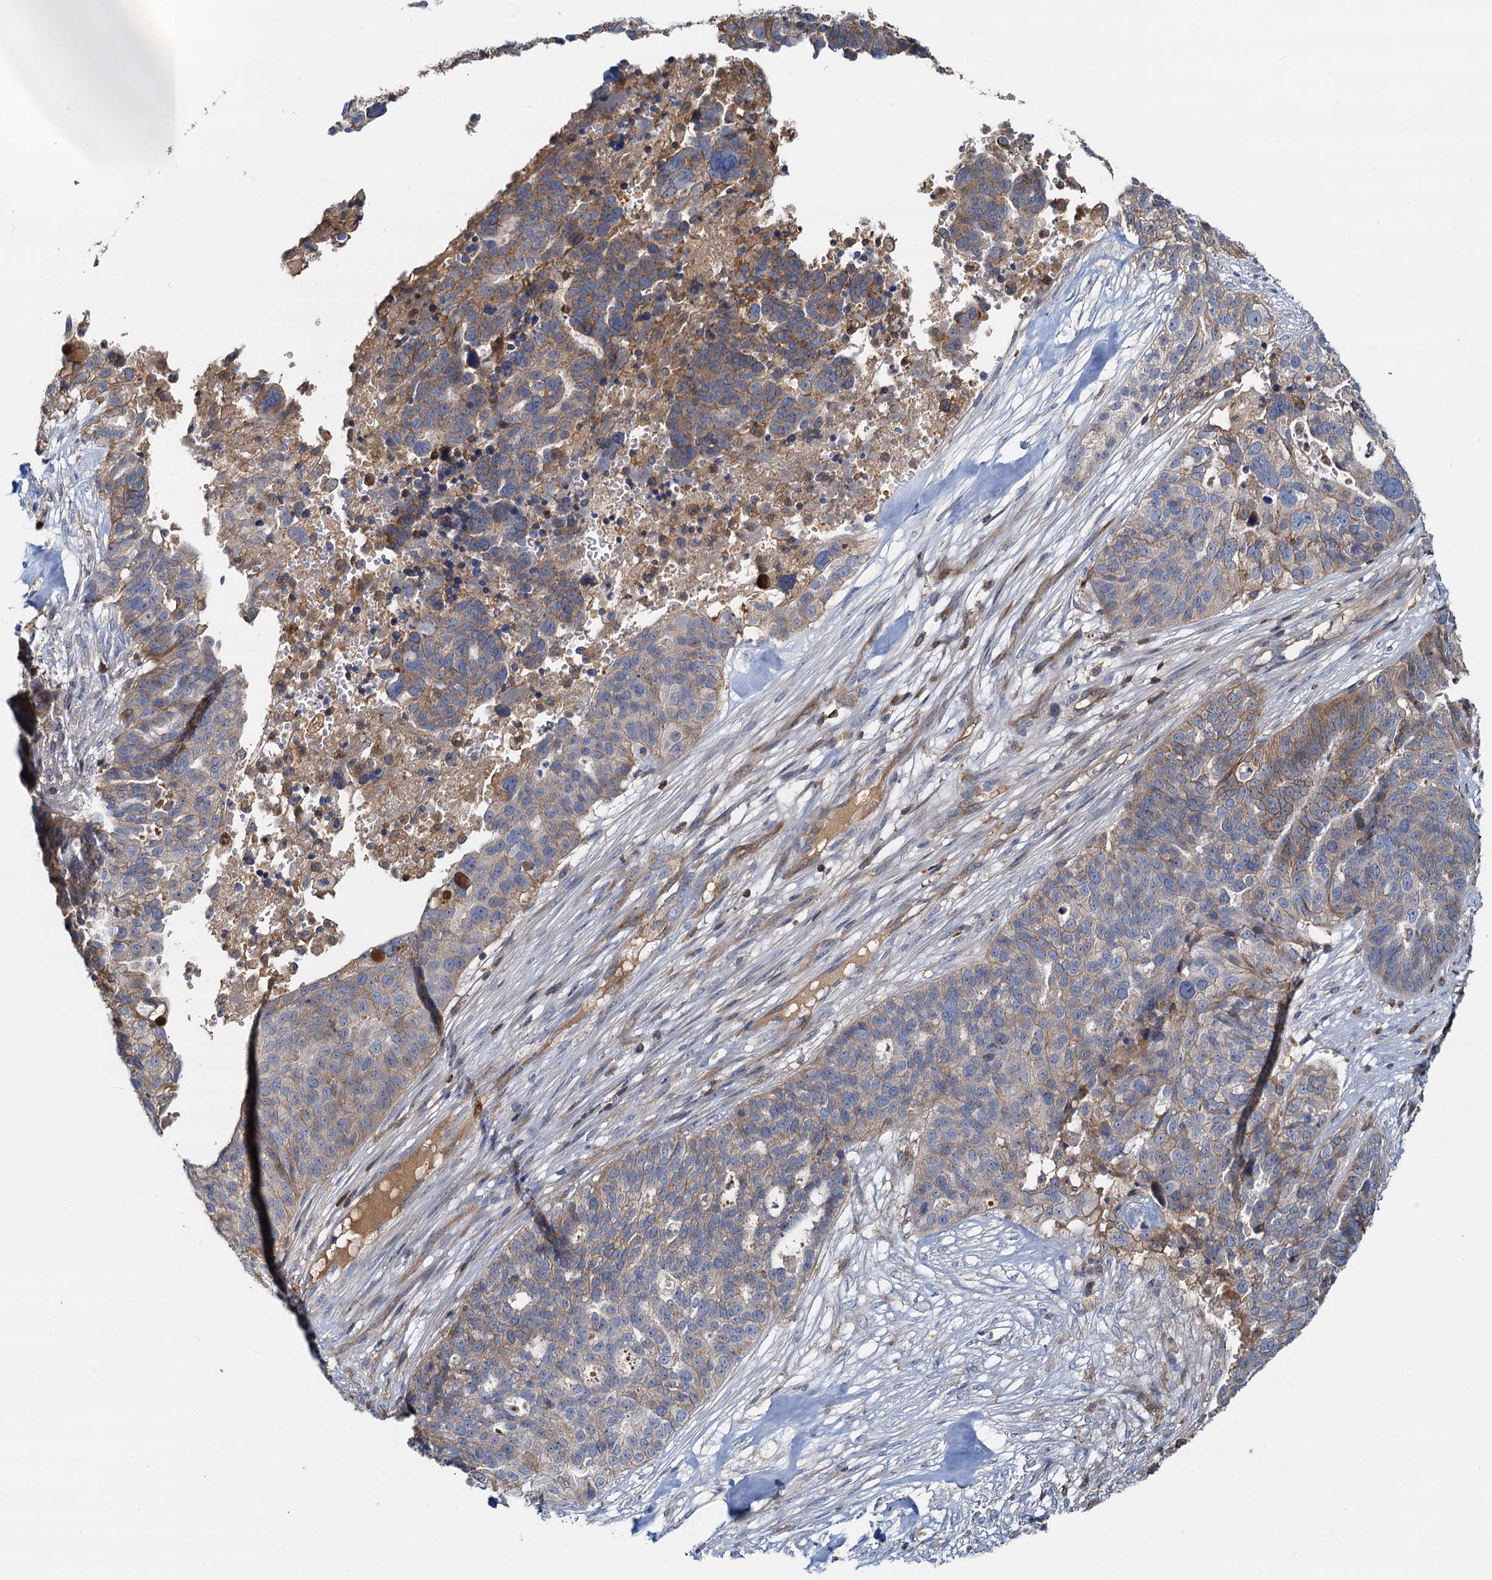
{"staining": {"intensity": "moderate", "quantity": "25%-75%", "location": "cytoplasmic/membranous"}, "tissue": "ovarian cancer", "cell_type": "Tumor cells", "image_type": "cancer", "snomed": [{"axis": "morphology", "description": "Cystadenocarcinoma, serous, NOS"}, {"axis": "topography", "description": "Ovary"}], "caption": "DAB (3,3'-diaminobenzidine) immunohistochemical staining of ovarian serous cystadenocarcinoma reveals moderate cytoplasmic/membranous protein positivity in approximately 25%-75% of tumor cells.", "gene": "LNX2", "patient": {"sex": "female", "age": 59}}